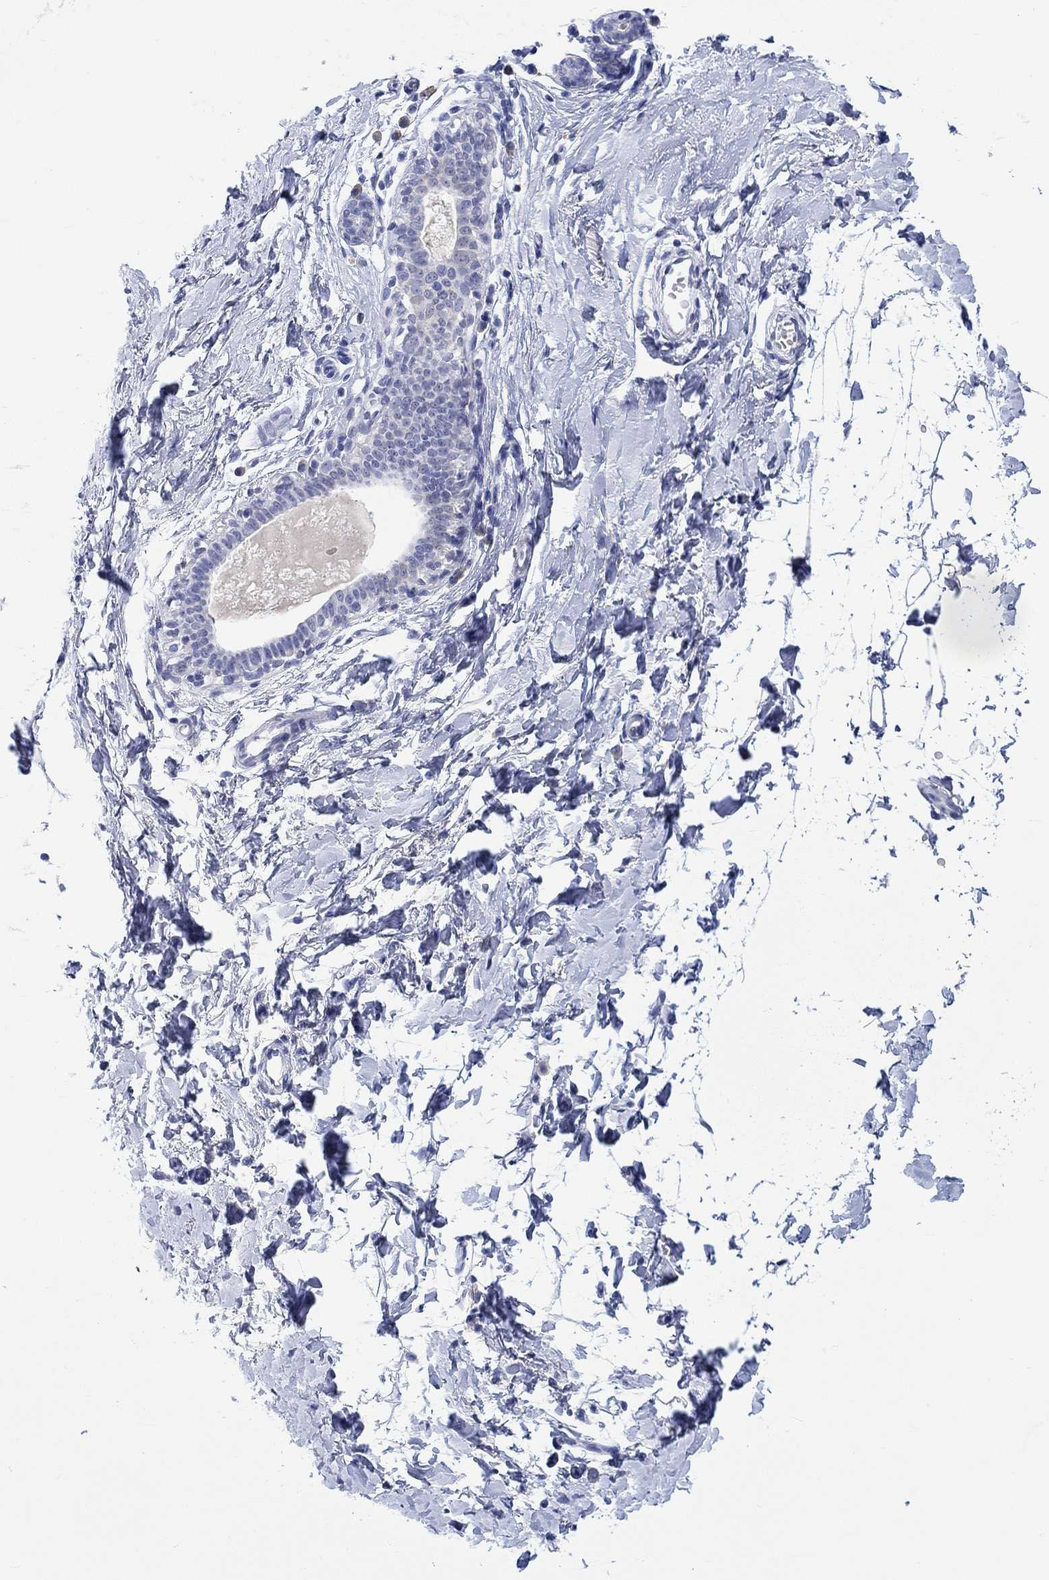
{"staining": {"intensity": "negative", "quantity": "none", "location": "none"}, "tissue": "breast", "cell_type": "Adipocytes", "image_type": "normal", "snomed": [{"axis": "morphology", "description": "Normal tissue, NOS"}, {"axis": "topography", "description": "Breast"}], "caption": "A photomicrograph of breast stained for a protein demonstrates no brown staining in adipocytes. (Immunohistochemistry, brightfield microscopy, high magnification).", "gene": "MSI1", "patient": {"sex": "female", "age": 37}}